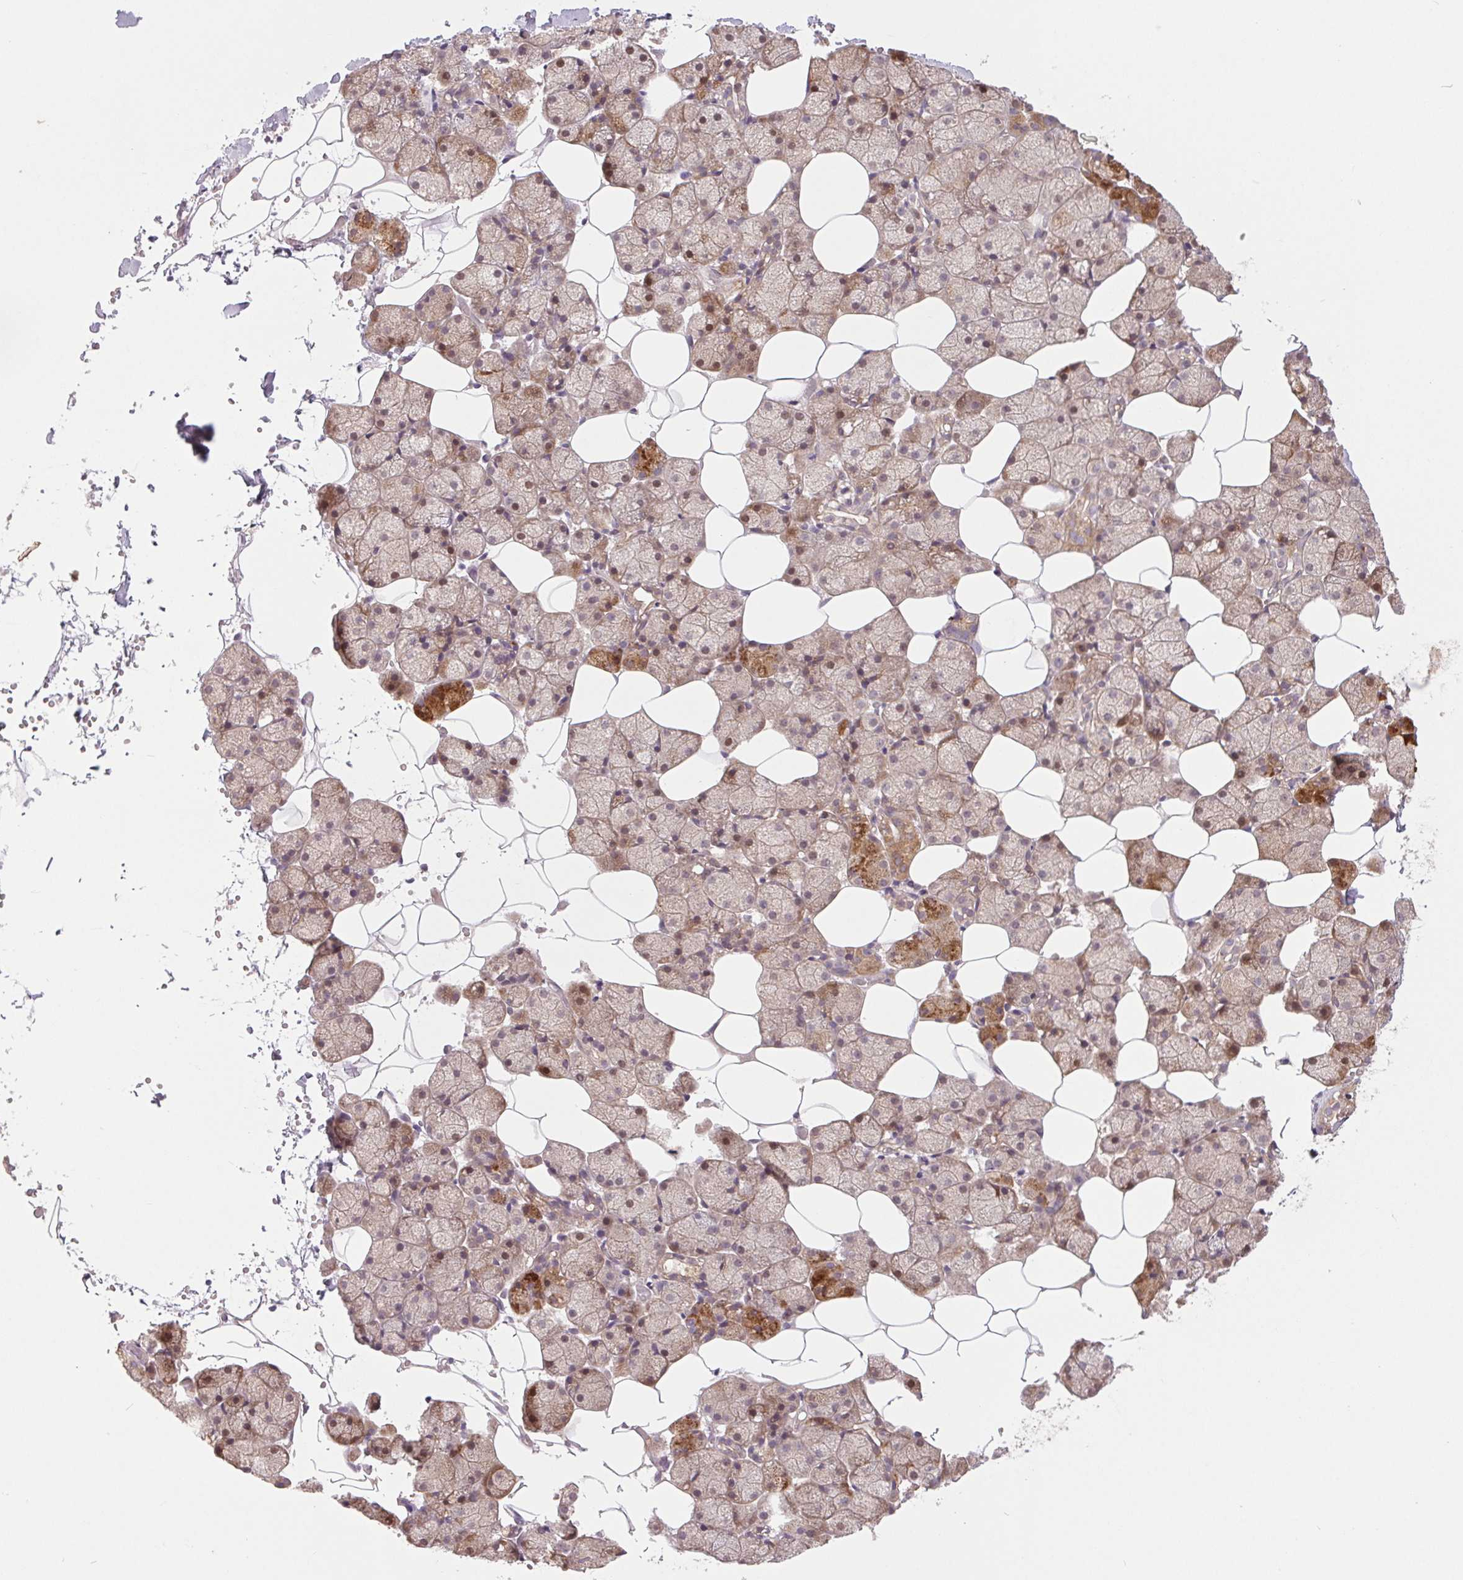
{"staining": {"intensity": "moderate", "quantity": "25%-75%", "location": "cytoplasmic/membranous"}, "tissue": "salivary gland", "cell_type": "Glandular cells", "image_type": "normal", "snomed": [{"axis": "morphology", "description": "Normal tissue, NOS"}, {"axis": "topography", "description": "Salivary gland"}], "caption": "Approximately 25%-75% of glandular cells in benign salivary gland demonstrate moderate cytoplasmic/membranous protein positivity as visualized by brown immunohistochemical staining.", "gene": "MAP3K5", "patient": {"sex": "male", "age": 38}}